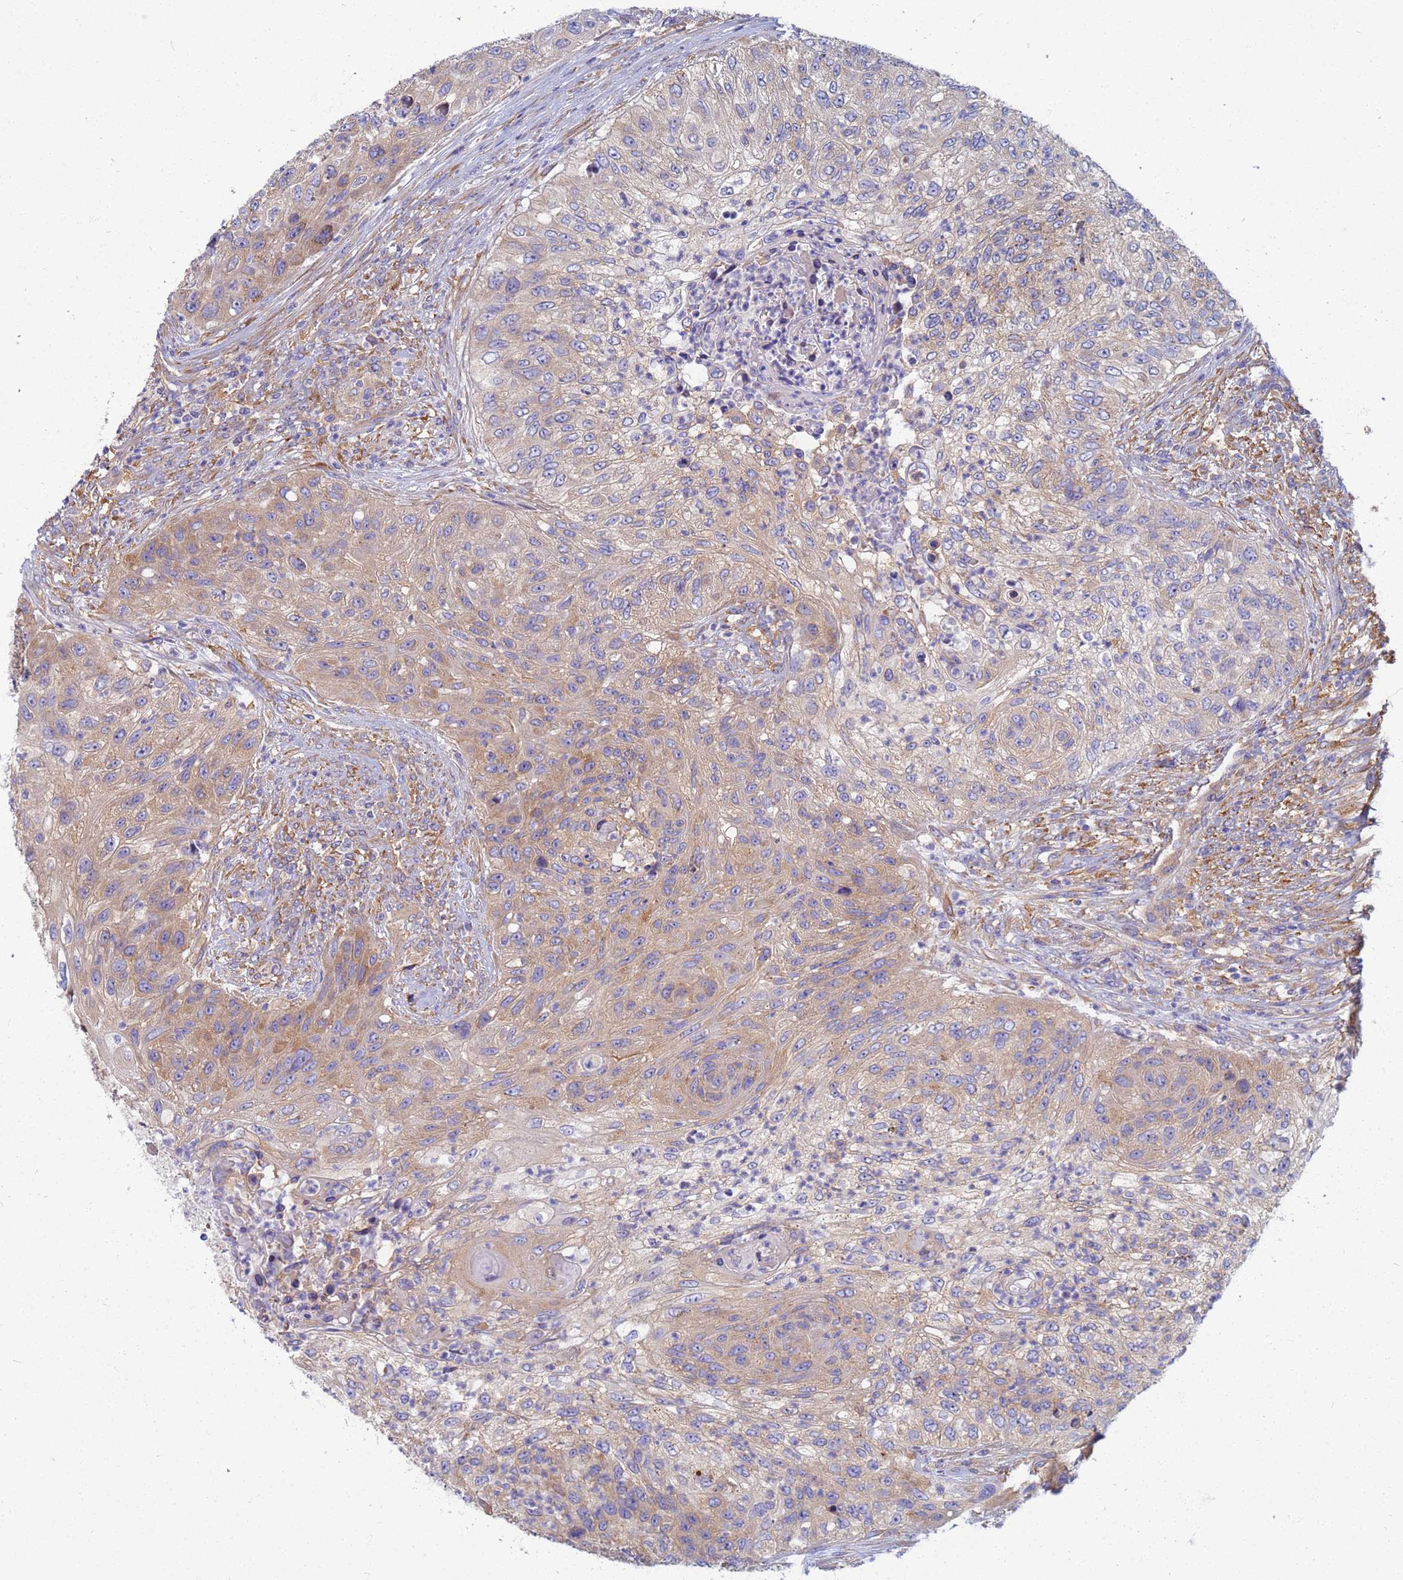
{"staining": {"intensity": "weak", "quantity": ">75%", "location": "cytoplasmic/membranous"}, "tissue": "urothelial cancer", "cell_type": "Tumor cells", "image_type": "cancer", "snomed": [{"axis": "morphology", "description": "Urothelial carcinoma, High grade"}, {"axis": "topography", "description": "Urinary bladder"}], "caption": "Immunohistochemical staining of human high-grade urothelial carcinoma demonstrates low levels of weak cytoplasmic/membranous protein staining in about >75% of tumor cells.", "gene": "EEA1", "patient": {"sex": "female", "age": 60}}